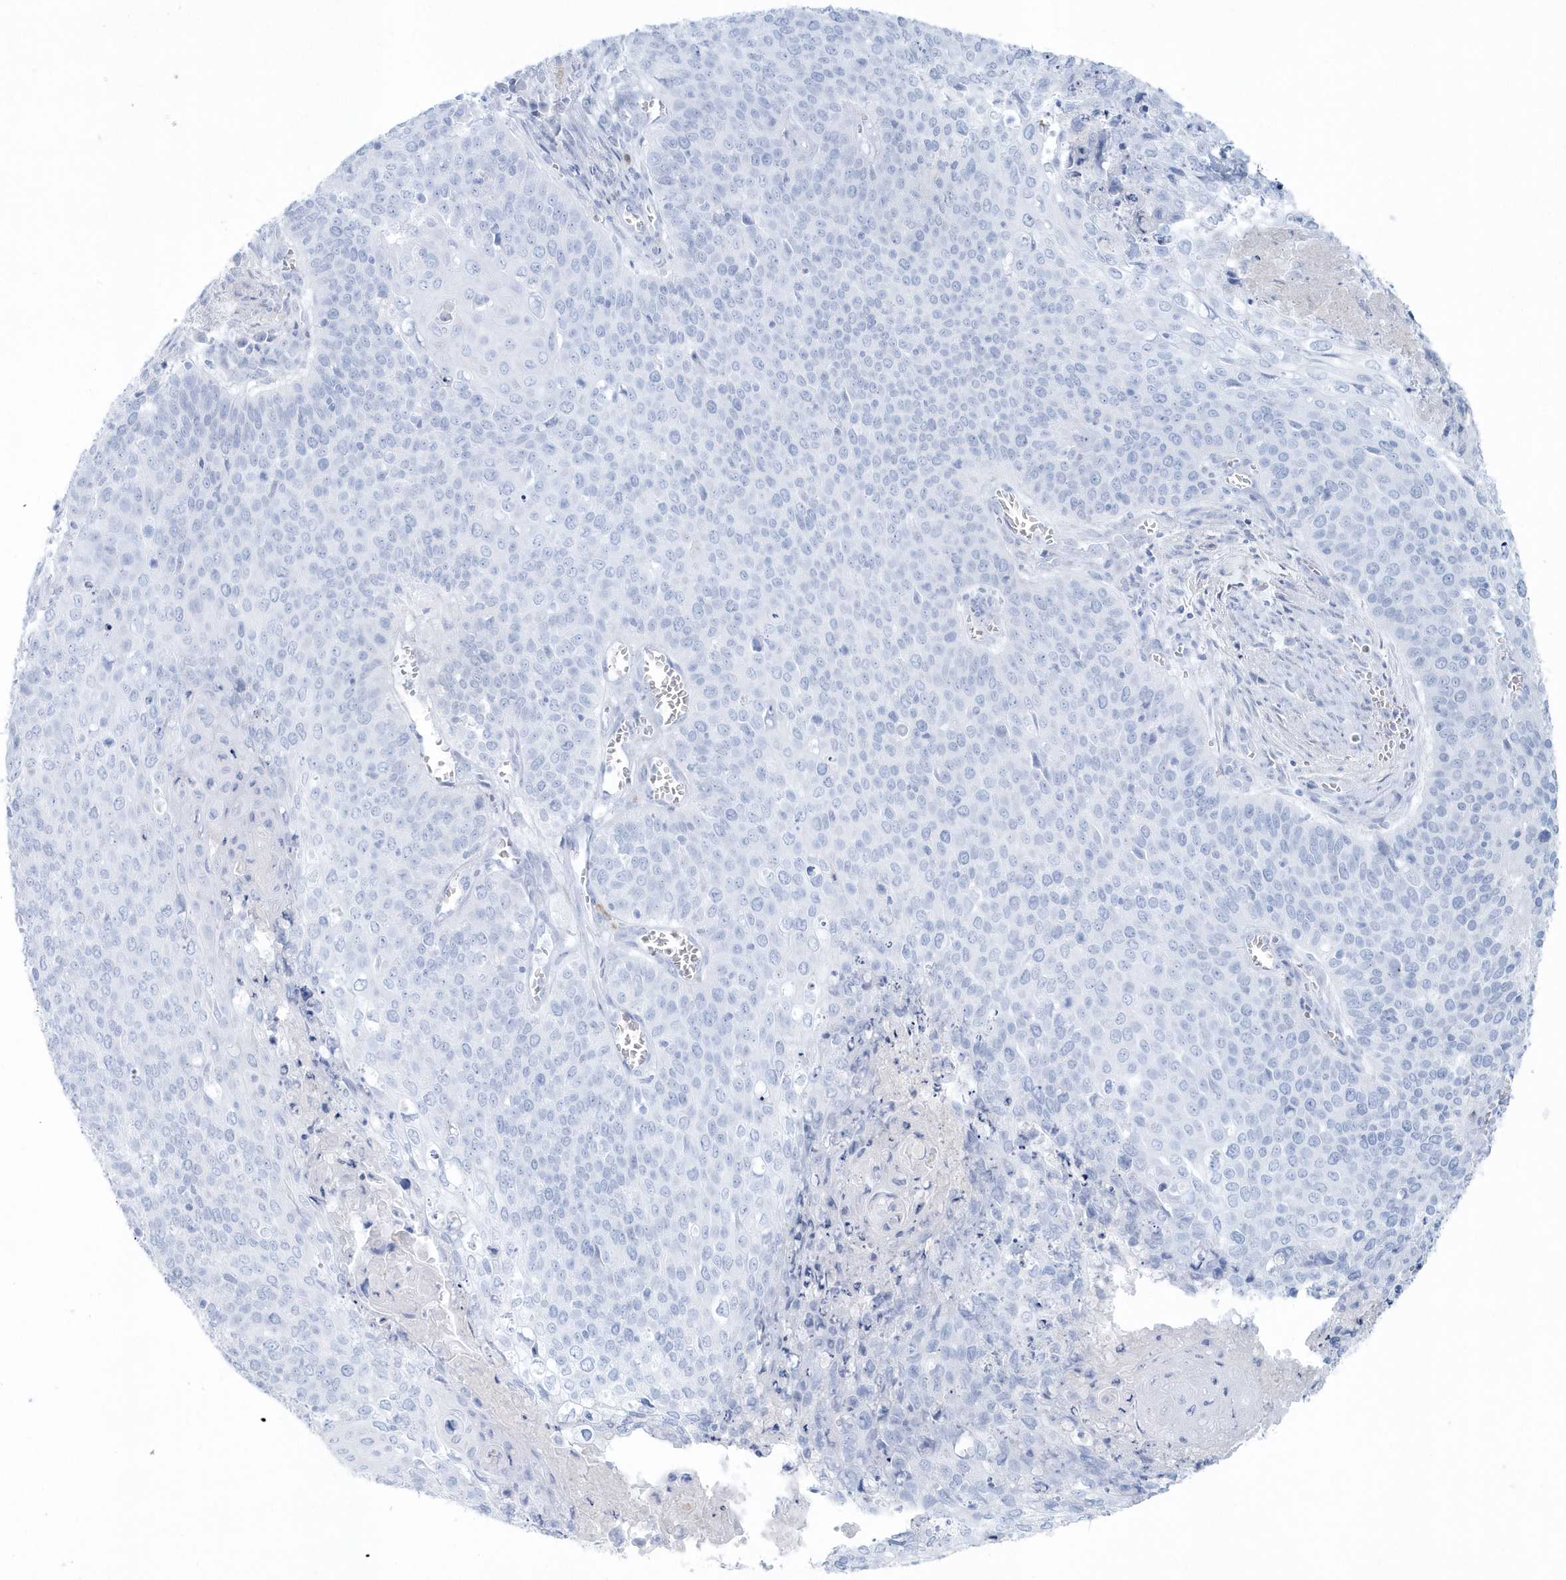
{"staining": {"intensity": "negative", "quantity": "none", "location": "none"}, "tissue": "cervical cancer", "cell_type": "Tumor cells", "image_type": "cancer", "snomed": [{"axis": "morphology", "description": "Squamous cell carcinoma, NOS"}, {"axis": "topography", "description": "Cervix"}], "caption": "An immunohistochemistry micrograph of cervical cancer is shown. There is no staining in tumor cells of cervical cancer.", "gene": "FAM98A", "patient": {"sex": "female", "age": 39}}